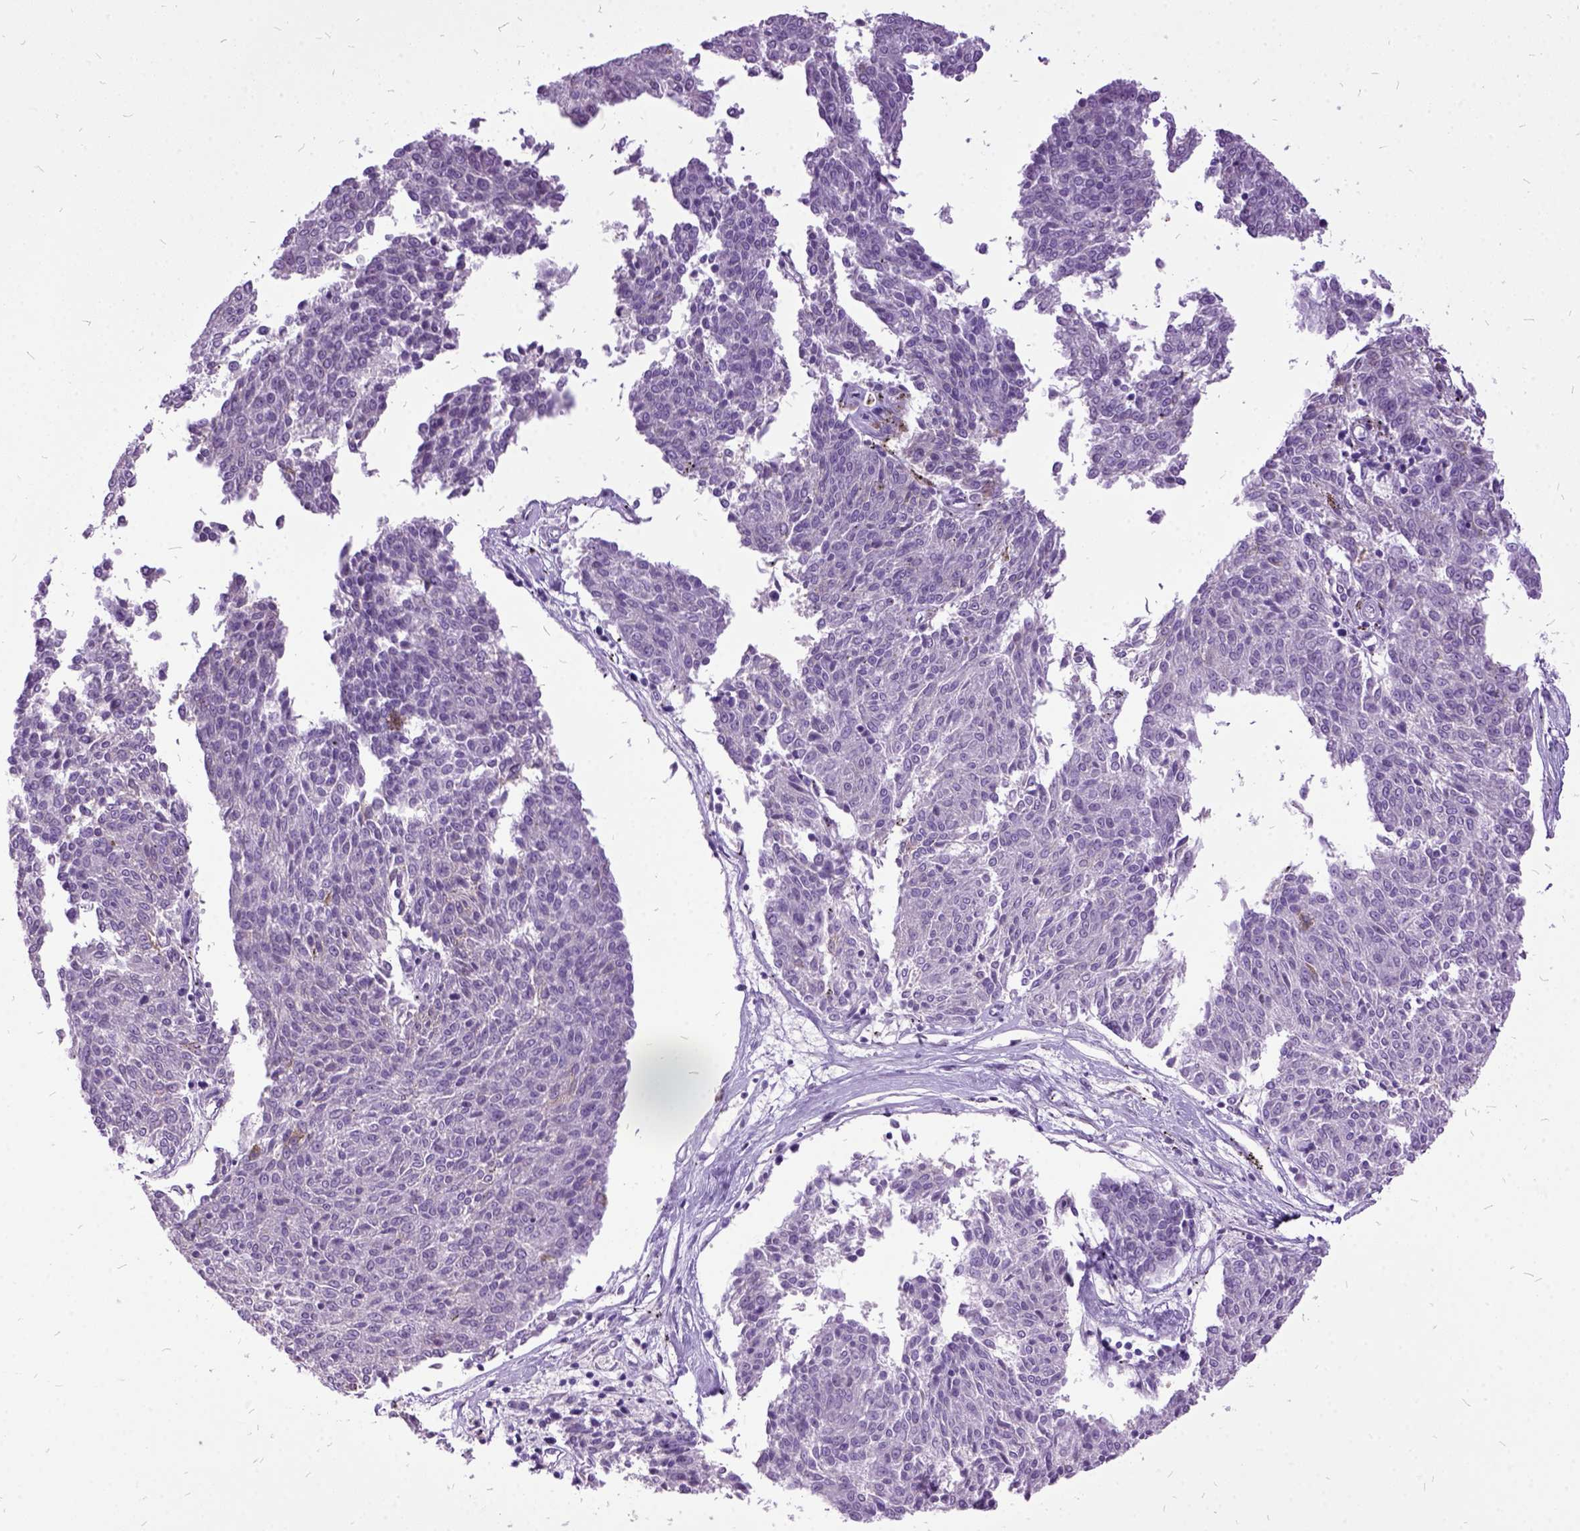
{"staining": {"intensity": "negative", "quantity": "none", "location": "none"}, "tissue": "melanoma", "cell_type": "Tumor cells", "image_type": "cancer", "snomed": [{"axis": "morphology", "description": "Malignant melanoma, NOS"}, {"axis": "topography", "description": "Skin"}], "caption": "Melanoma was stained to show a protein in brown. There is no significant positivity in tumor cells.", "gene": "MME", "patient": {"sex": "female", "age": 72}}